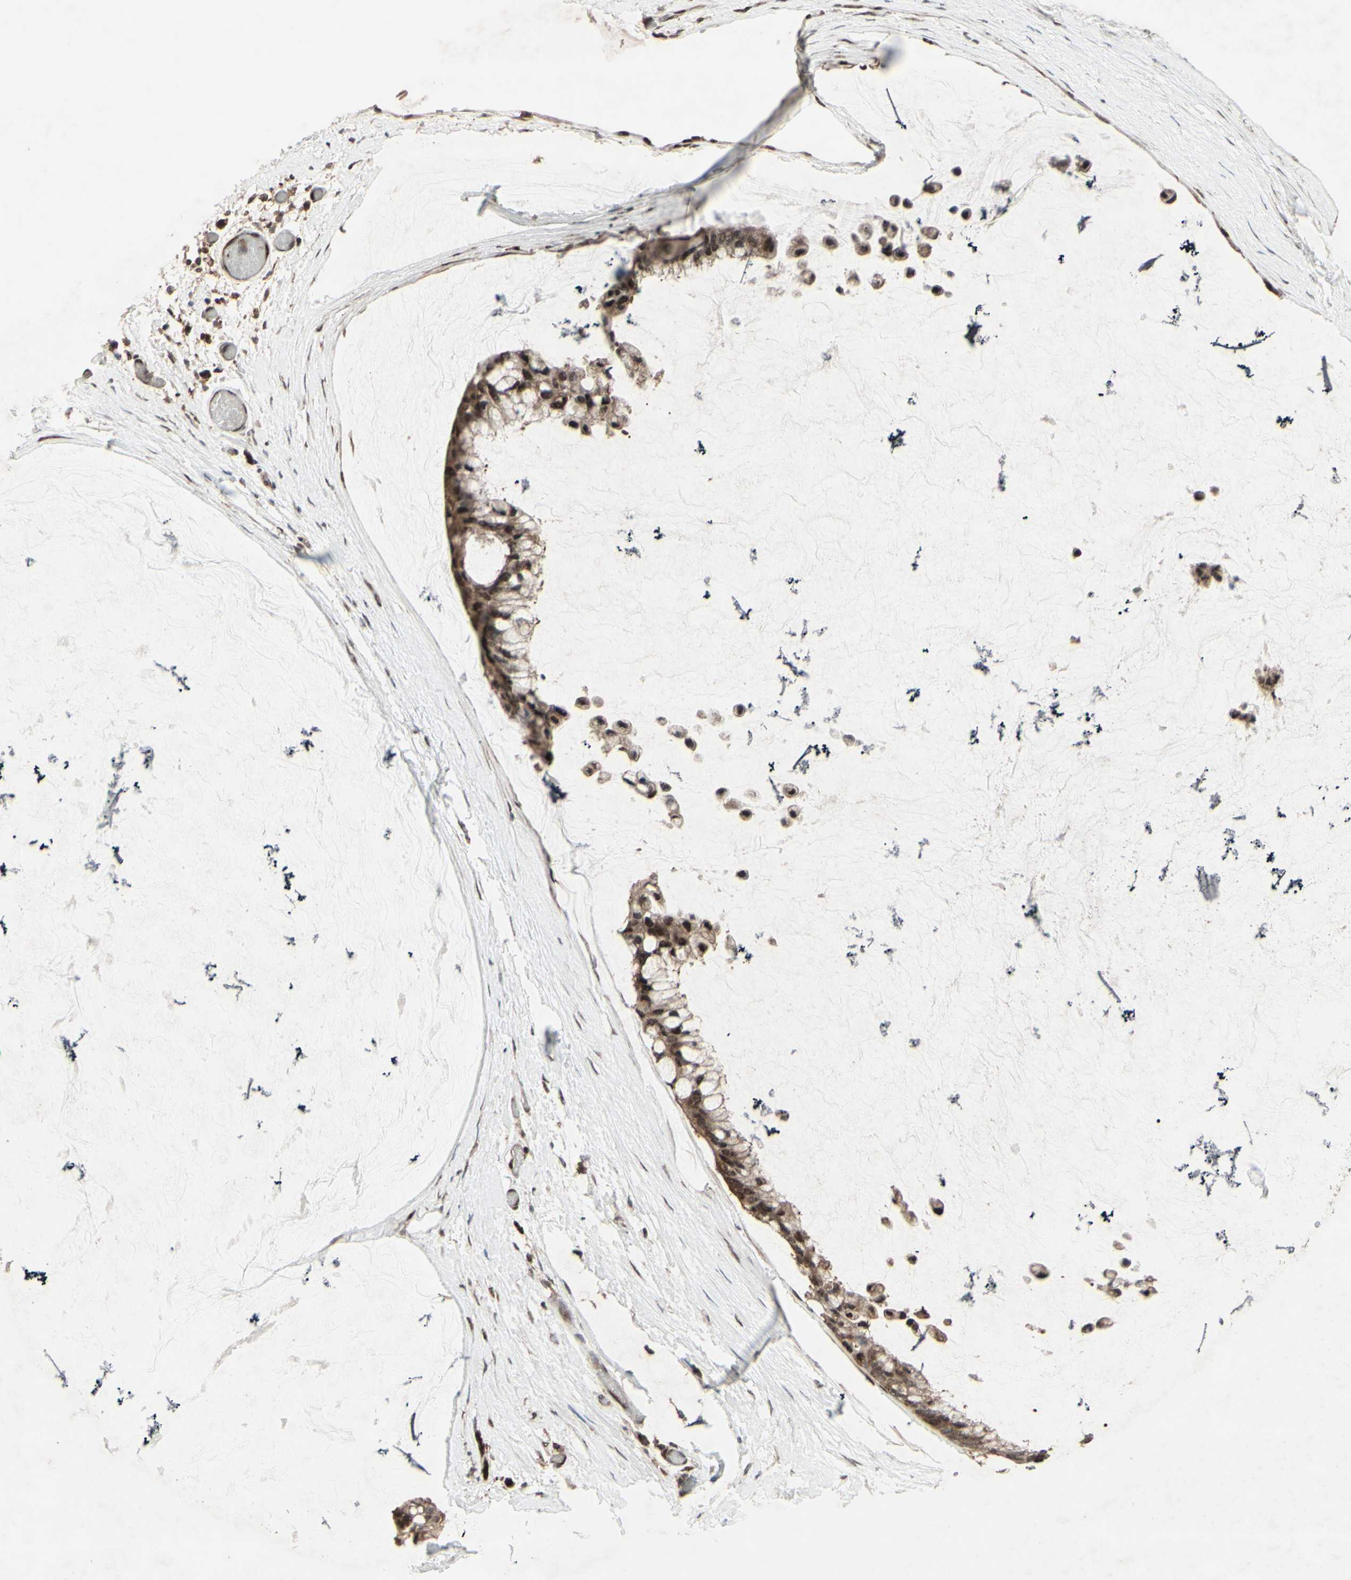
{"staining": {"intensity": "moderate", "quantity": ">75%", "location": "nuclear"}, "tissue": "ovarian cancer", "cell_type": "Tumor cells", "image_type": "cancer", "snomed": [{"axis": "morphology", "description": "Cystadenocarcinoma, mucinous, NOS"}, {"axis": "topography", "description": "Ovary"}], "caption": "Protein analysis of ovarian cancer (mucinous cystadenocarcinoma) tissue shows moderate nuclear positivity in about >75% of tumor cells. The staining is performed using DAB brown chromogen to label protein expression. The nuclei are counter-stained blue using hematoxylin.", "gene": "CD33", "patient": {"sex": "female", "age": 39}}